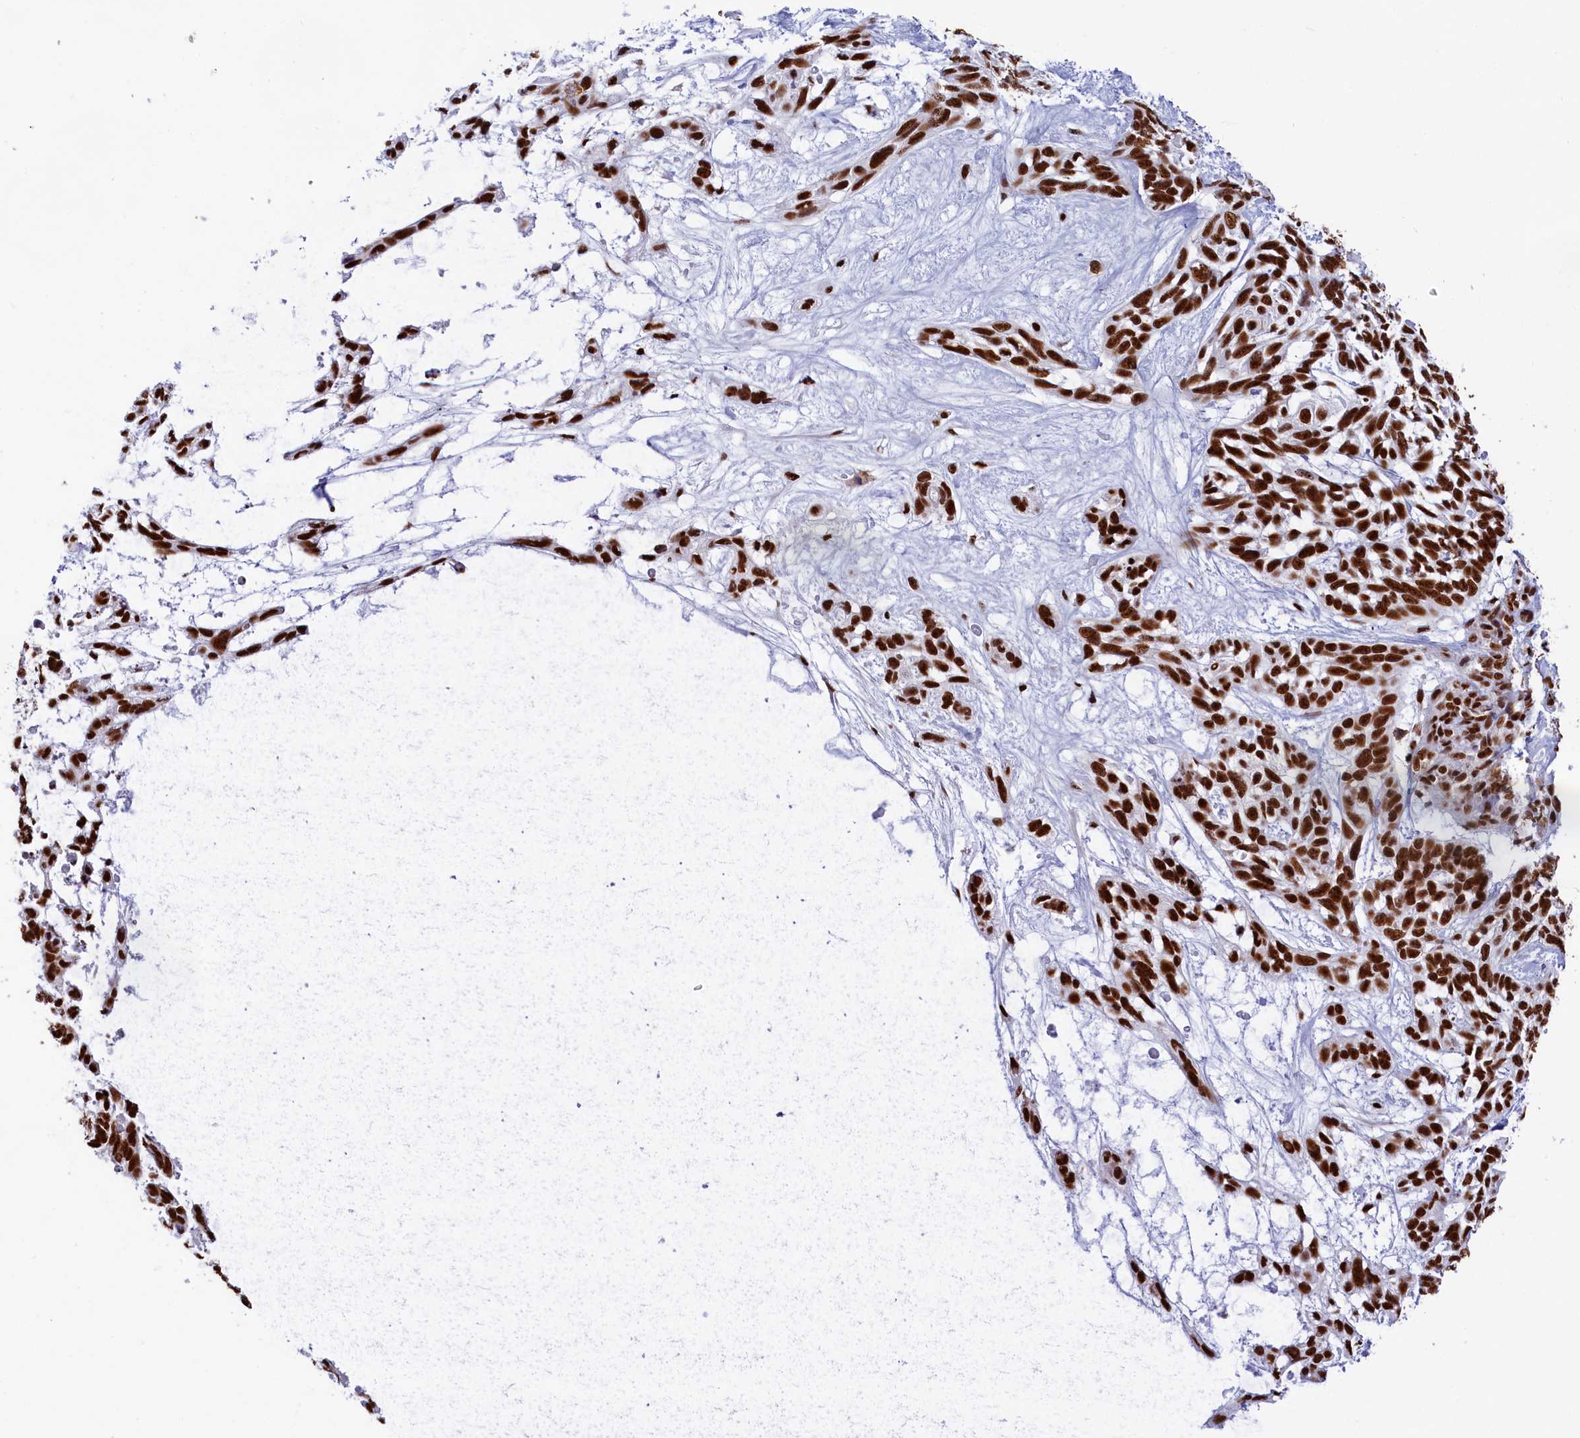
{"staining": {"intensity": "strong", "quantity": ">75%", "location": "nuclear"}, "tissue": "skin cancer", "cell_type": "Tumor cells", "image_type": "cancer", "snomed": [{"axis": "morphology", "description": "Basal cell carcinoma"}, {"axis": "topography", "description": "Skin"}], "caption": "Immunohistochemical staining of human skin cancer (basal cell carcinoma) exhibits high levels of strong nuclear protein expression in about >75% of tumor cells. Nuclei are stained in blue.", "gene": "SNRNP70", "patient": {"sex": "male", "age": 88}}